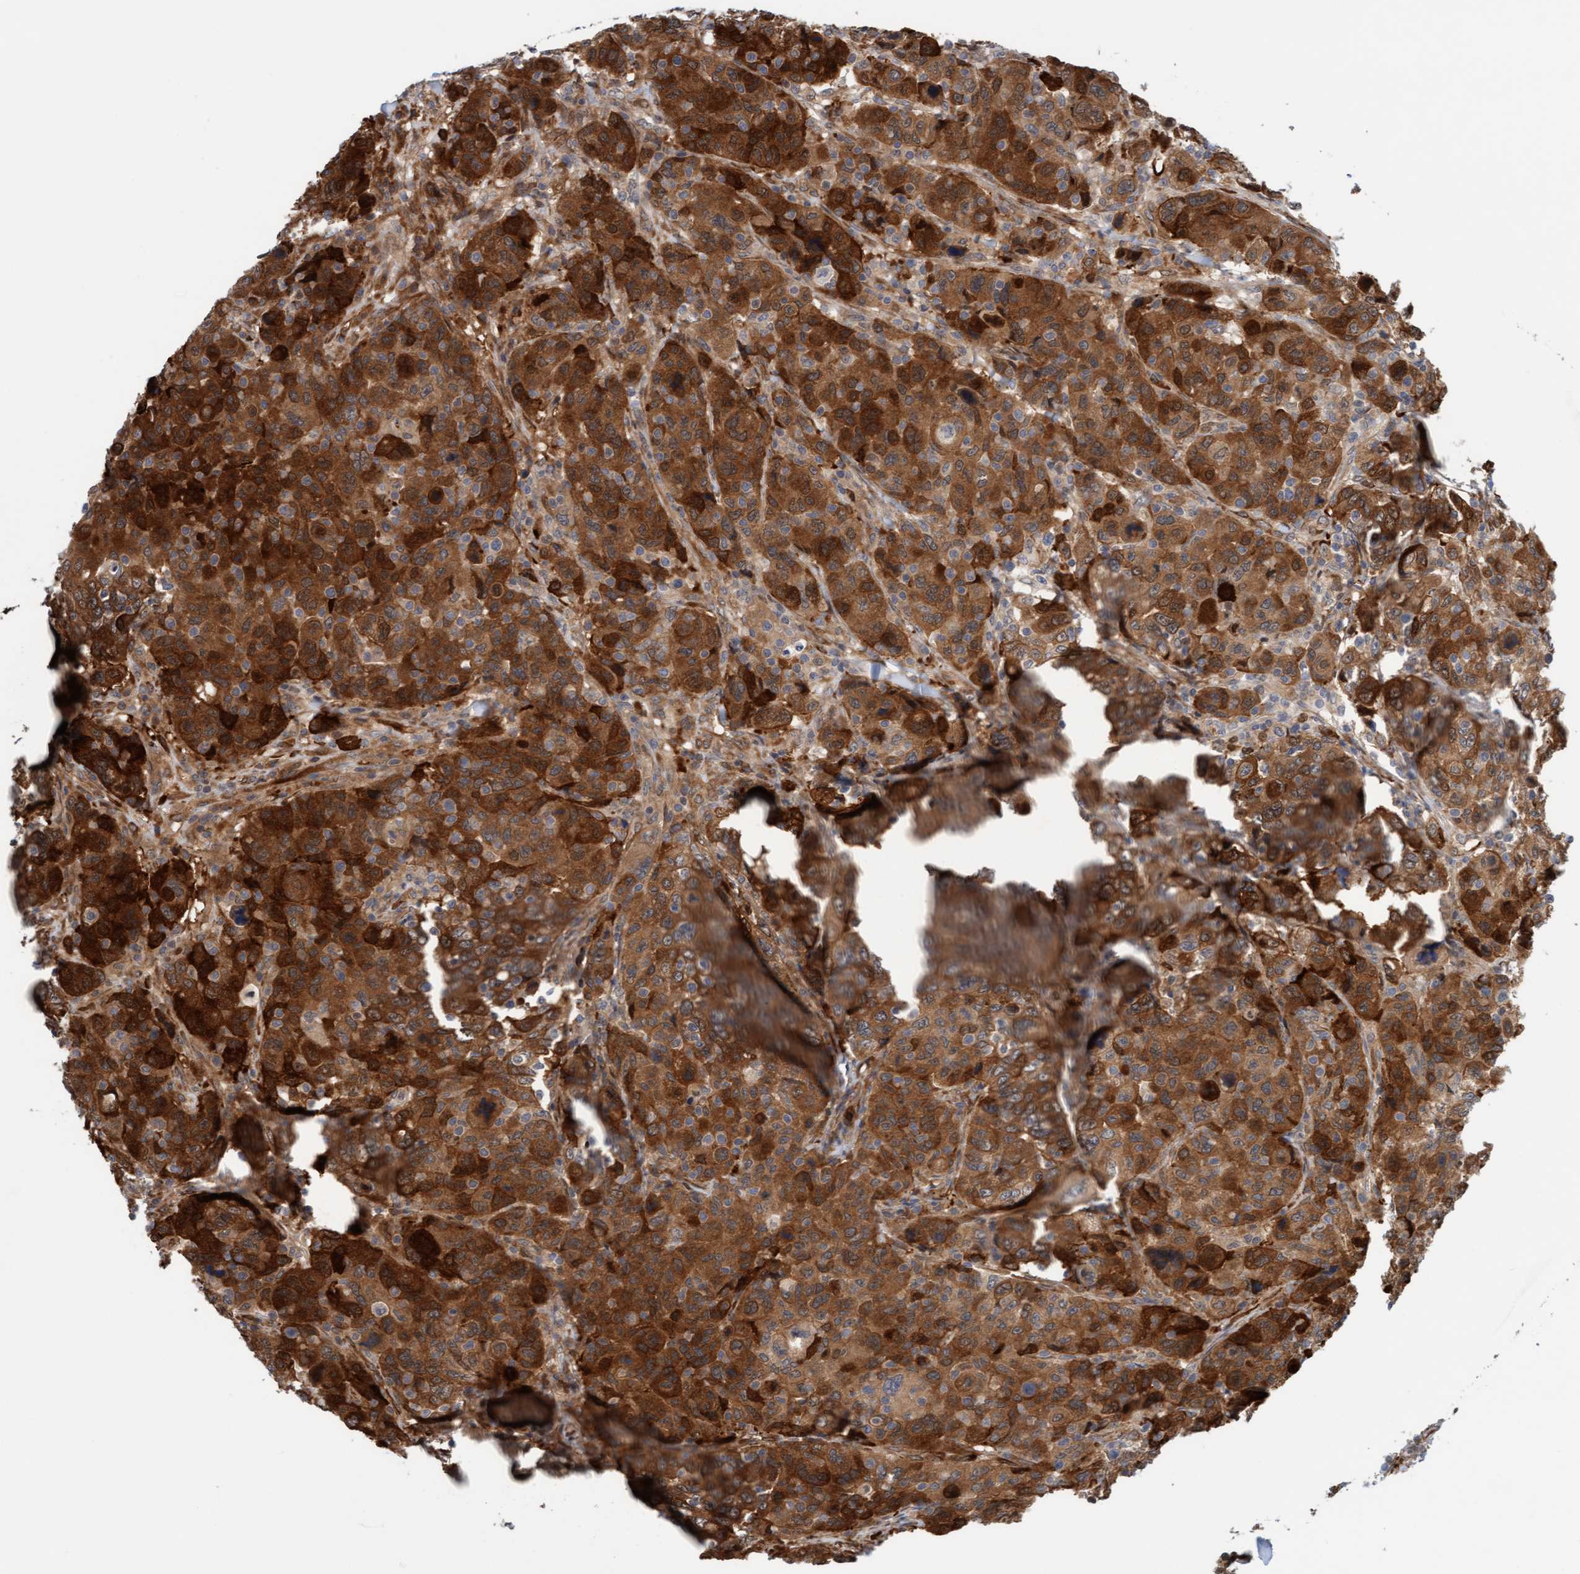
{"staining": {"intensity": "strong", "quantity": ">75%", "location": "cytoplasmic/membranous"}, "tissue": "breast cancer", "cell_type": "Tumor cells", "image_type": "cancer", "snomed": [{"axis": "morphology", "description": "Duct carcinoma"}, {"axis": "topography", "description": "Breast"}], "caption": "Strong cytoplasmic/membranous expression is seen in approximately >75% of tumor cells in breast intraductal carcinoma. (IHC, brightfield microscopy, high magnification).", "gene": "EIF4EBP1", "patient": {"sex": "female", "age": 37}}